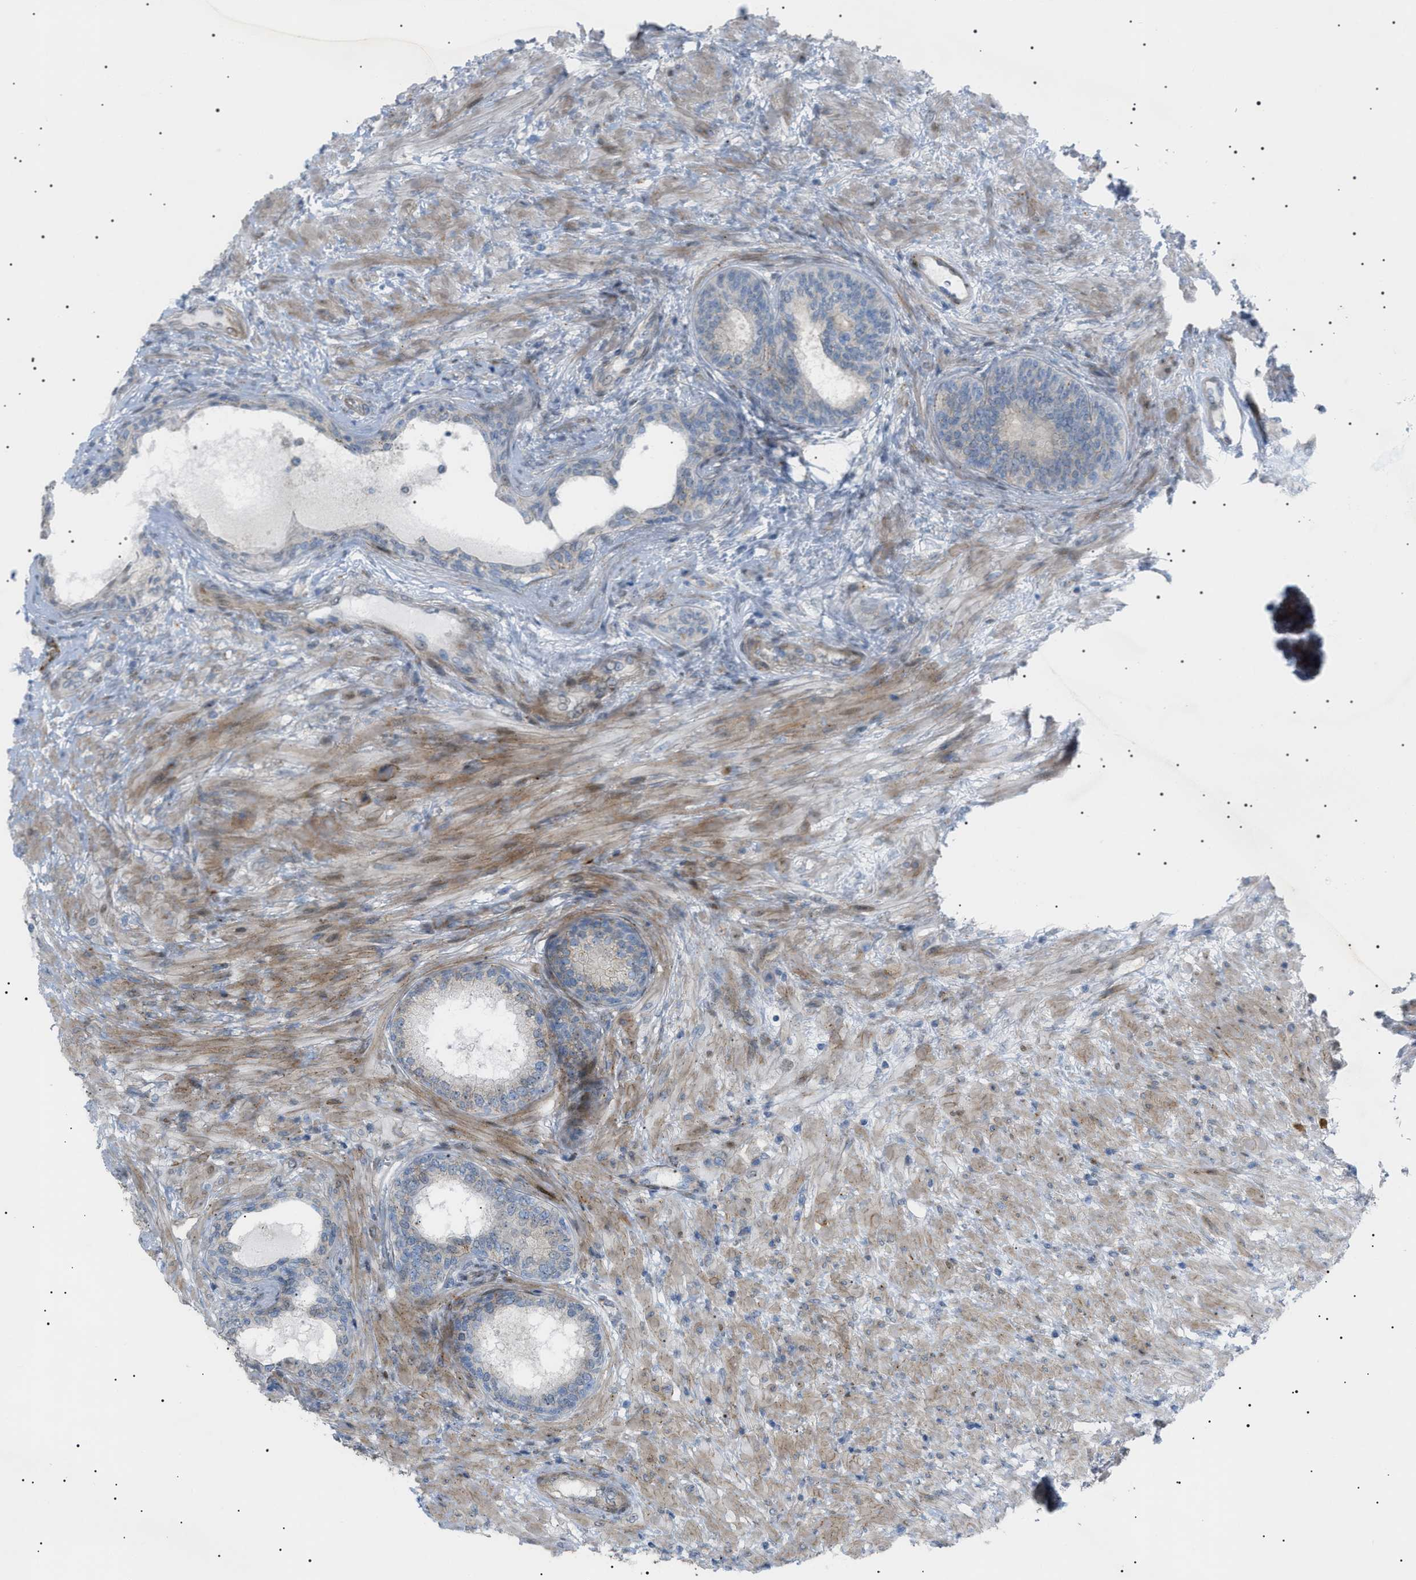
{"staining": {"intensity": "moderate", "quantity": ">75%", "location": "cytoplasmic/membranous"}, "tissue": "prostate", "cell_type": "Glandular cells", "image_type": "normal", "snomed": [{"axis": "morphology", "description": "Normal tissue, NOS"}, {"axis": "topography", "description": "Prostate"}], "caption": "This micrograph demonstrates immunohistochemistry staining of unremarkable human prostate, with medium moderate cytoplasmic/membranous expression in approximately >75% of glandular cells.", "gene": "SFXN5", "patient": {"sex": "male", "age": 76}}